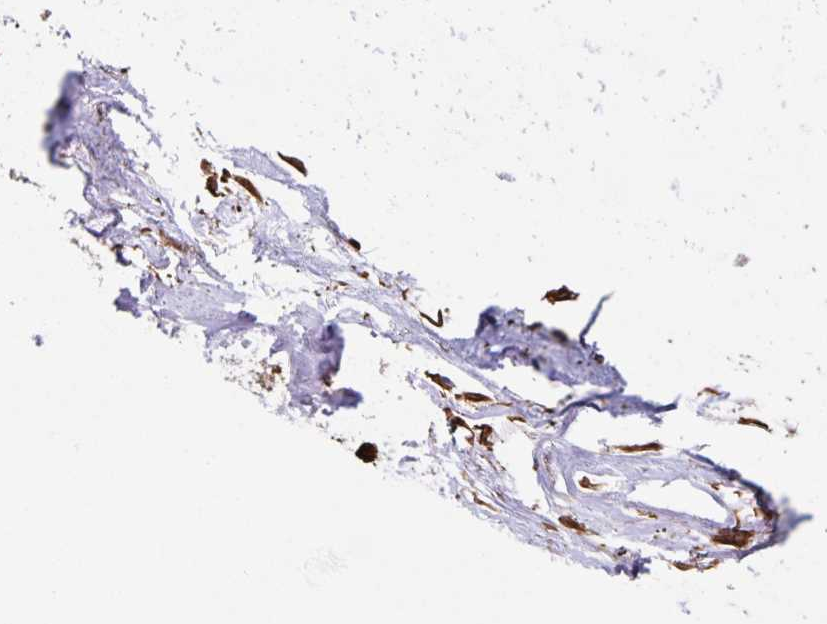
{"staining": {"intensity": "moderate", "quantity": ">75%", "location": "cytoplasmic/membranous"}, "tissue": "adipose tissue", "cell_type": "Adipocytes", "image_type": "normal", "snomed": [{"axis": "morphology", "description": "Normal tissue, NOS"}, {"axis": "topography", "description": "Lymph node"}, {"axis": "topography", "description": "Cartilage tissue"}, {"axis": "topography", "description": "Nasopharynx"}], "caption": "A histopathology image of human adipose tissue stained for a protein exhibits moderate cytoplasmic/membranous brown staining in adipocytes.", "gene": "SYNM", "patient": {"sex": "male", "age": 63}}